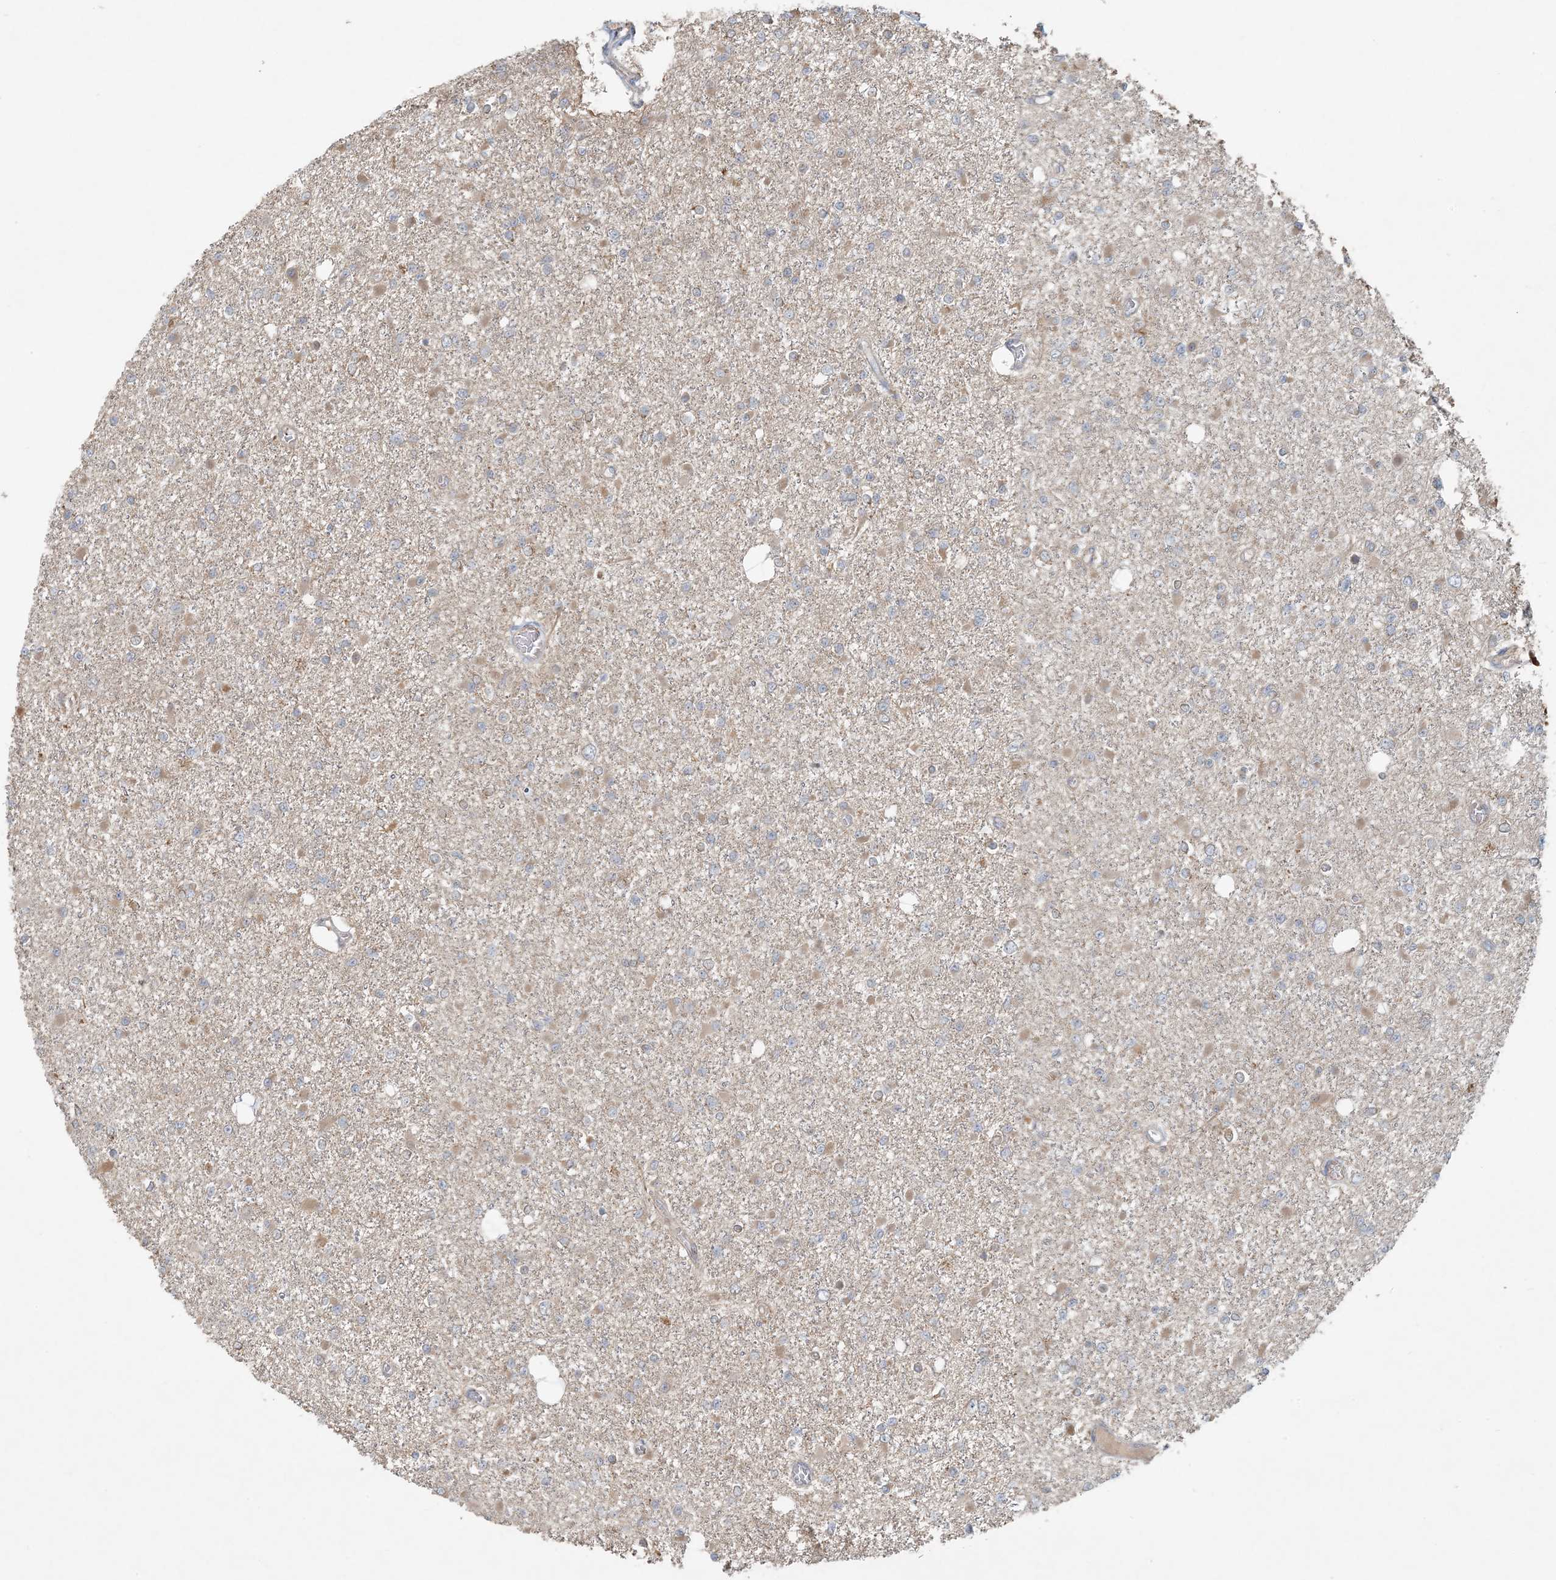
{"staining": {"intensity": "negative", "quantity": "none", "location": "none"}, "tissue": "glioma", "cell_type": "Tumor cells", "image_type": "cancer", "snomed": [{"axis": "morphology", "description": "Glioma, malignant, Low grade"}, {"axis": "topography", "description": "Brain"}], "caption": "Glioma stained for a protein using immunohistochemistry (IHC) demonstrates no positivity tumor cells.", "gene": "OBI1", "patient": {"sex": "female", "age": 22}}